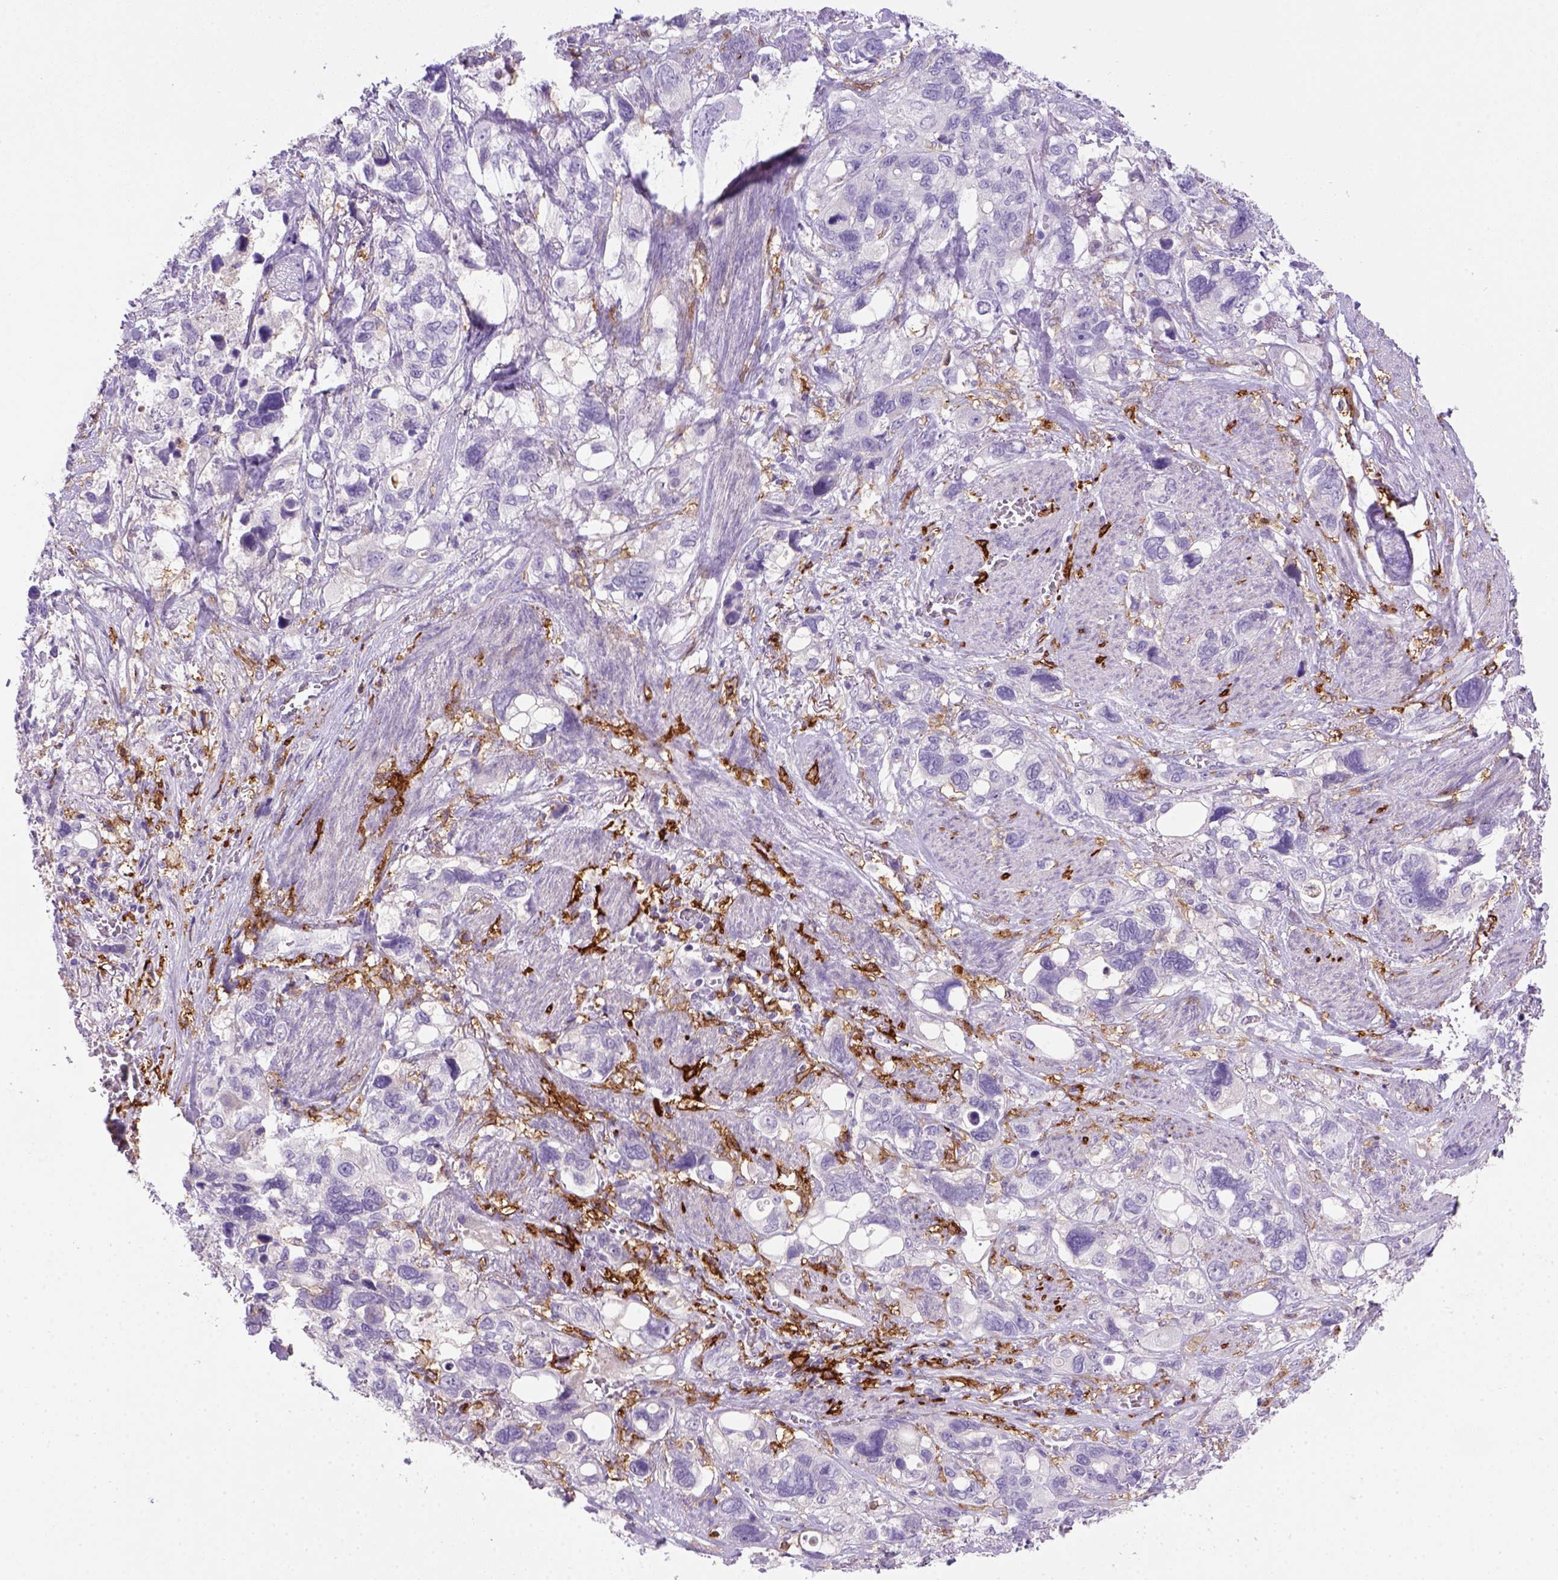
{"staining": {"intensity": "negative", "quantity": "none", "location": "none"}, "tissue": "stomach cancer", "cell_type": "Tumor cells", "image_type": "cancer", "snomed": [{"axis": "morphology", "description": "Adenocarcinoma, NOS"}, {"axis": "topography", "description": "Stomach, upper"}], "caption": "Protein analysis of adenocarcinoma (stomach) exhibits no significant positivity in tumor cells.", "gene": "CD14", "patient": {"sex": "female", "age": 81}}